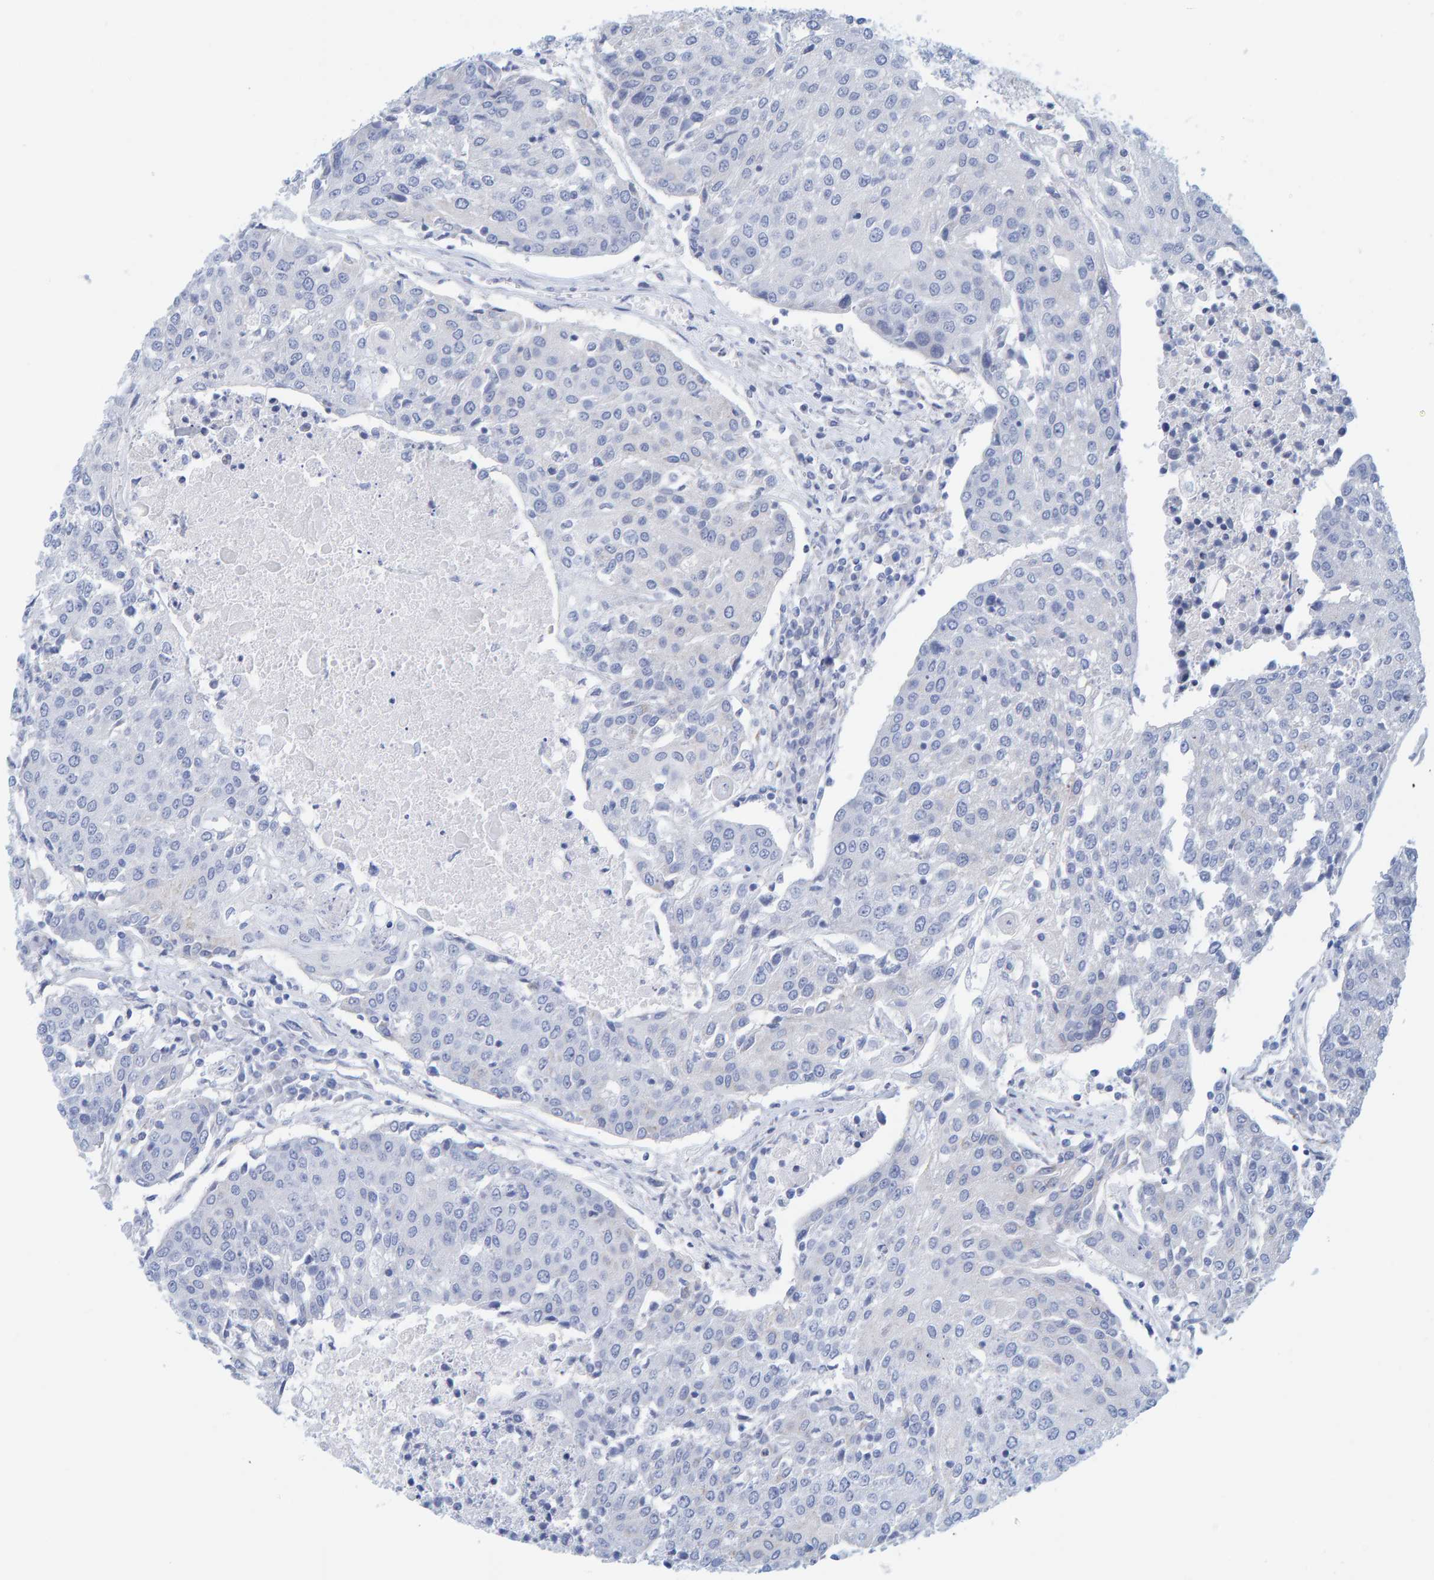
{"staining": {"intensity": "negative", "quantity": "none", "location": "none"}, "tissue": "urothelial cancer", "cell_type": "Tumor cells", "image_type": "cancer", "snomed": [{"axis": "morphology", "description": "Urothelial carcinoma, High grade"}, {"axis": "topography", "description": "Urinary bladder"}], "caption": "This is a histopathology image of immunohistochemistry (IHC) staining of urothelial cancer, which shows no positivity in tumor cells.", "gene": "KLHL11", "patient": {"sex": "female", "age": 85}}